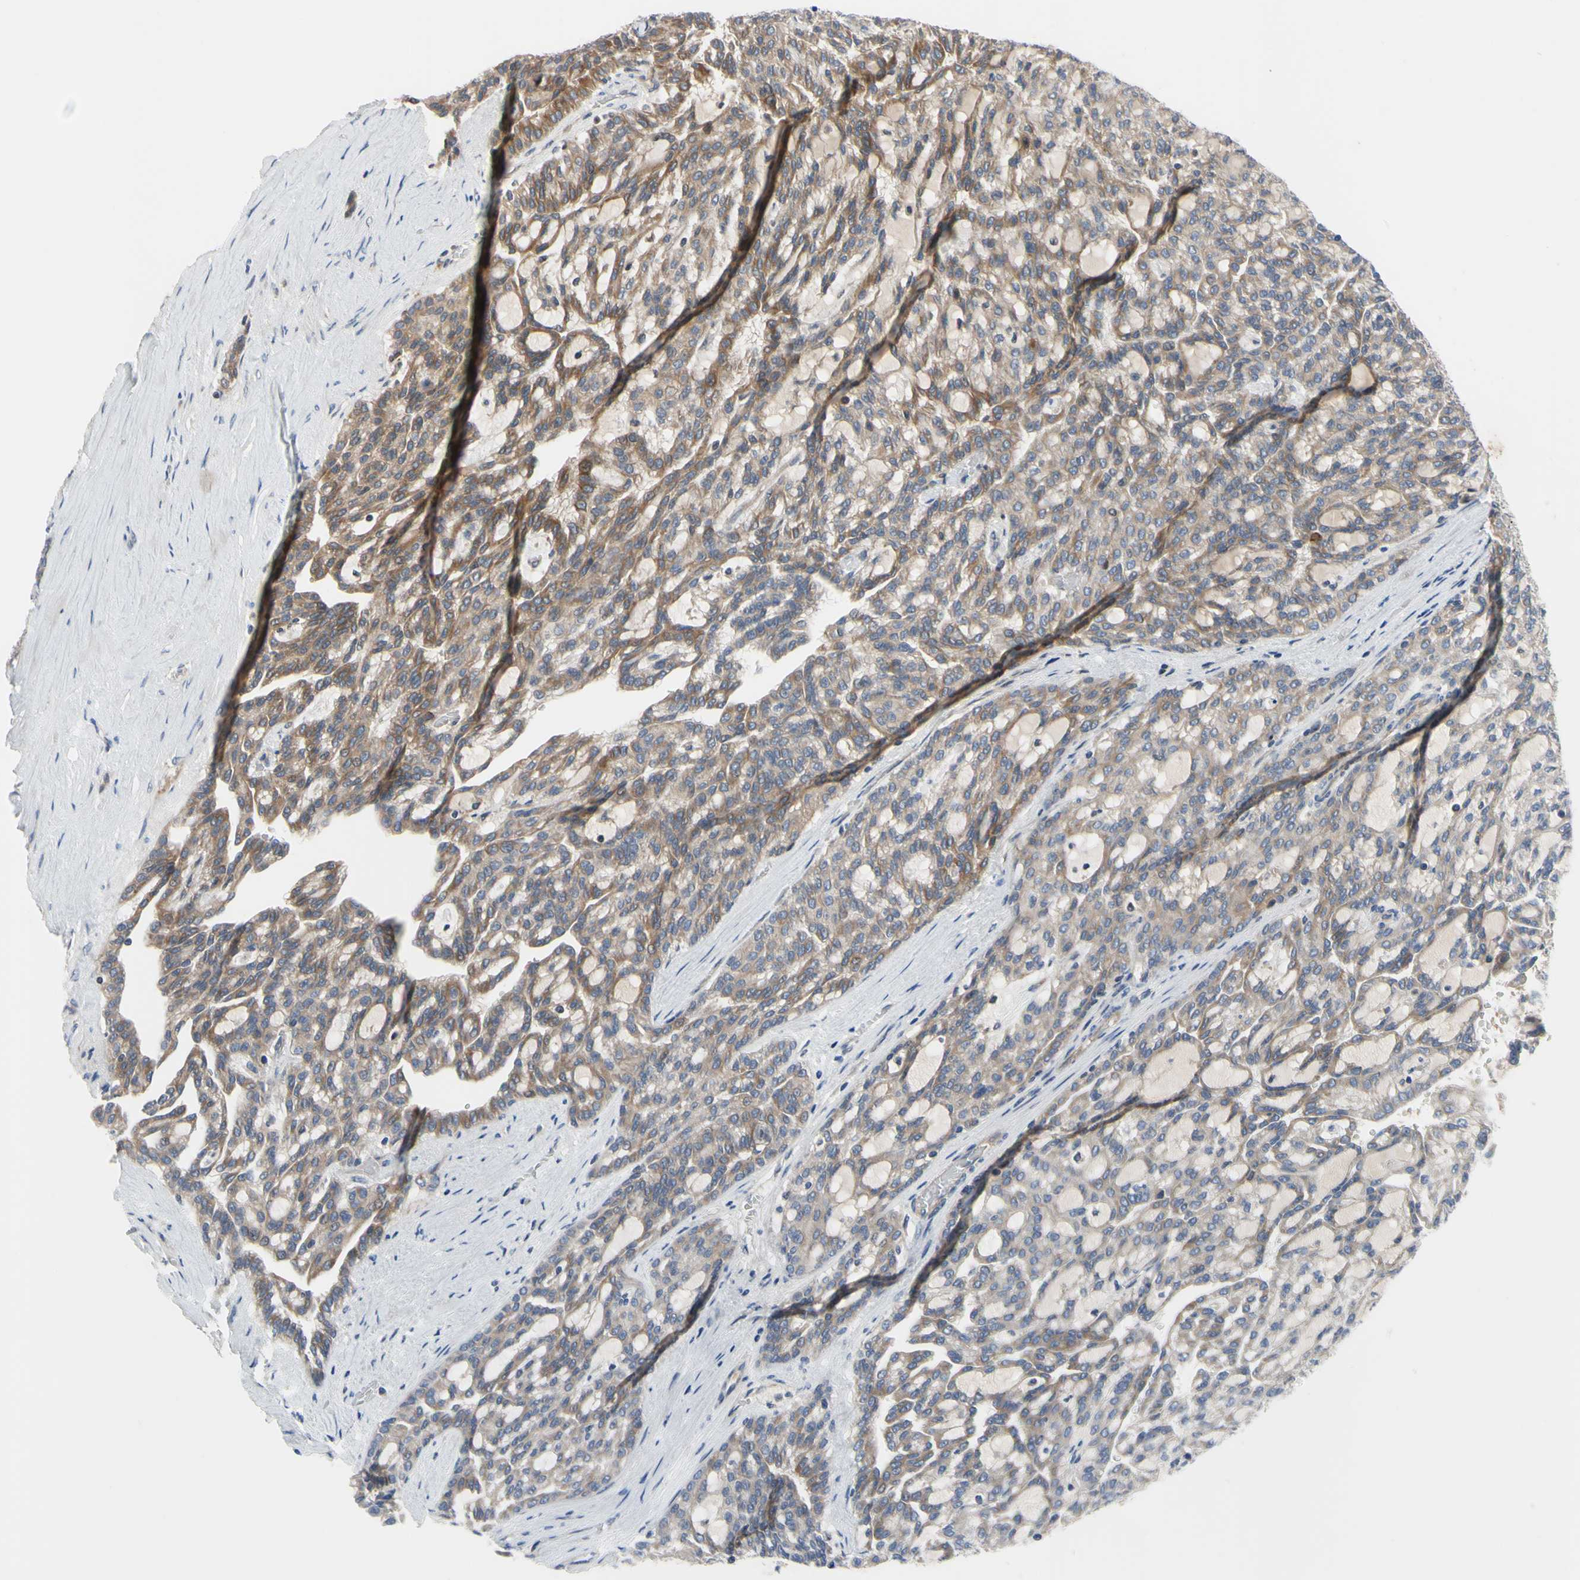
{"staining": {"intensity": "moderate", "quantity": "25%-75%", "location": "cytoplasmic/membranous"}, "tissue": "renal cancer", "cell_type": "Tumor cells", "image_type": "cancer", "snomed": [{"axis": "morphology", "description": "Adenocarcinoma, NOS"}, {"axis": "topography", "description": "Kidney"}], "caption": "Adenocarcinoma (renal) tissue exhibits moderate cytoplasmic/membranous staining in approximately 25%-75% of tumor cells, visualized by immunohistochemistry. (DAB (3,3'-diaminobenzidine) IHC with brightfield microscopy, high magnification).", "gene": "XIAP", "patient": {"sex": "male", "age": 63}}